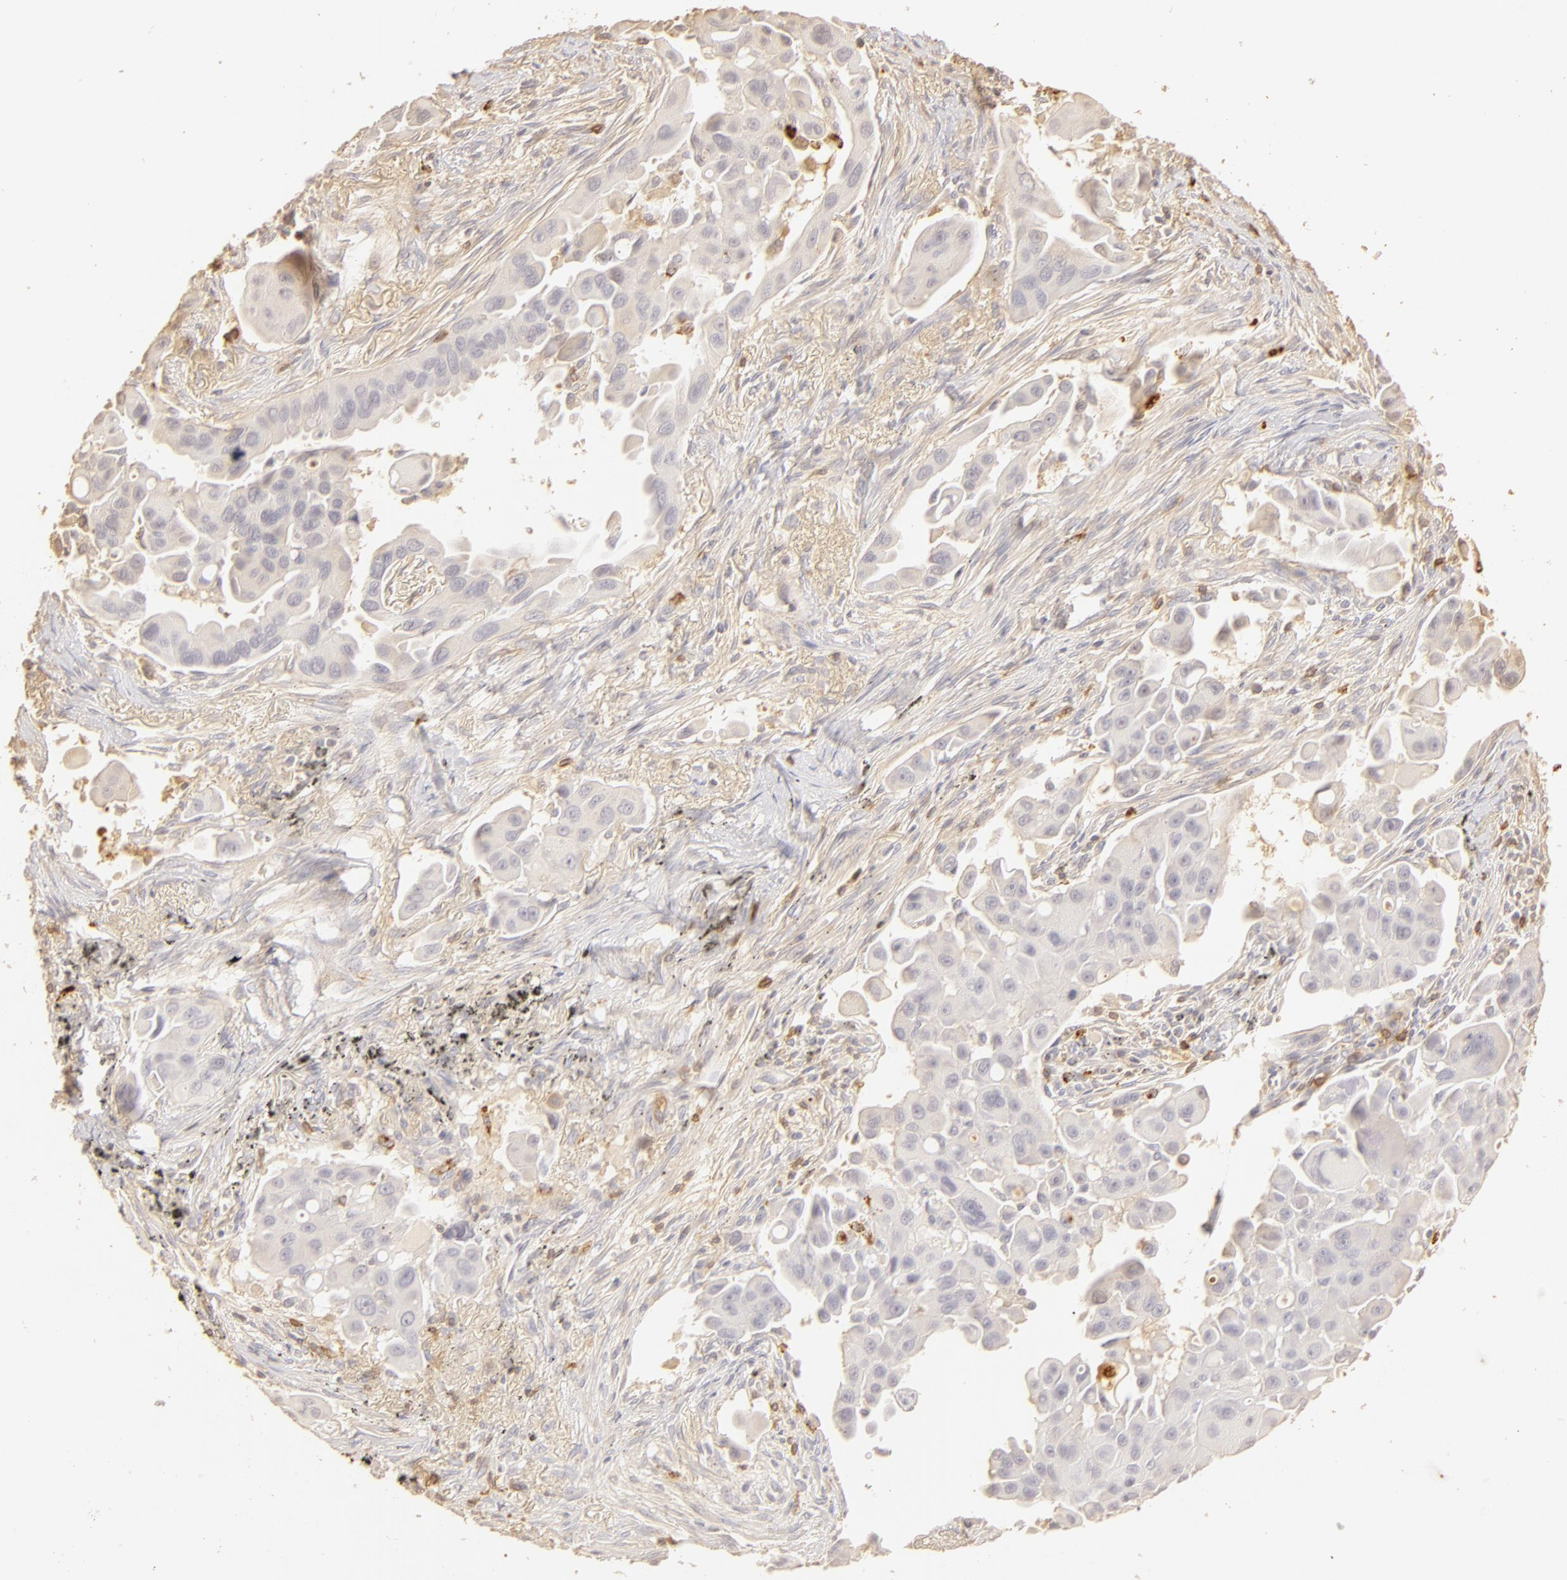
{"staining": {"intensity": "negative", "quantity": "none", "location": "none"}, "tissue": "lung cancer", "cell_type": "Tumor cells", "image_type": "cancer", "snomed": [{"axis": "morphology", "description": "Adenocarcinoma, NOS"}, {"axis": "topography", "description": "Lung"}], "caption": "Immunohistochemistry (IHC) histopathology image of human adenocarcinoma (lung) stained for a protein (brown), which reveals no staining in tumor cells. (Immunohistochemistry, brightfield microscopy, high magnification).", "gene": "C1R", "patient": {"sex": "male", "age": 68}}